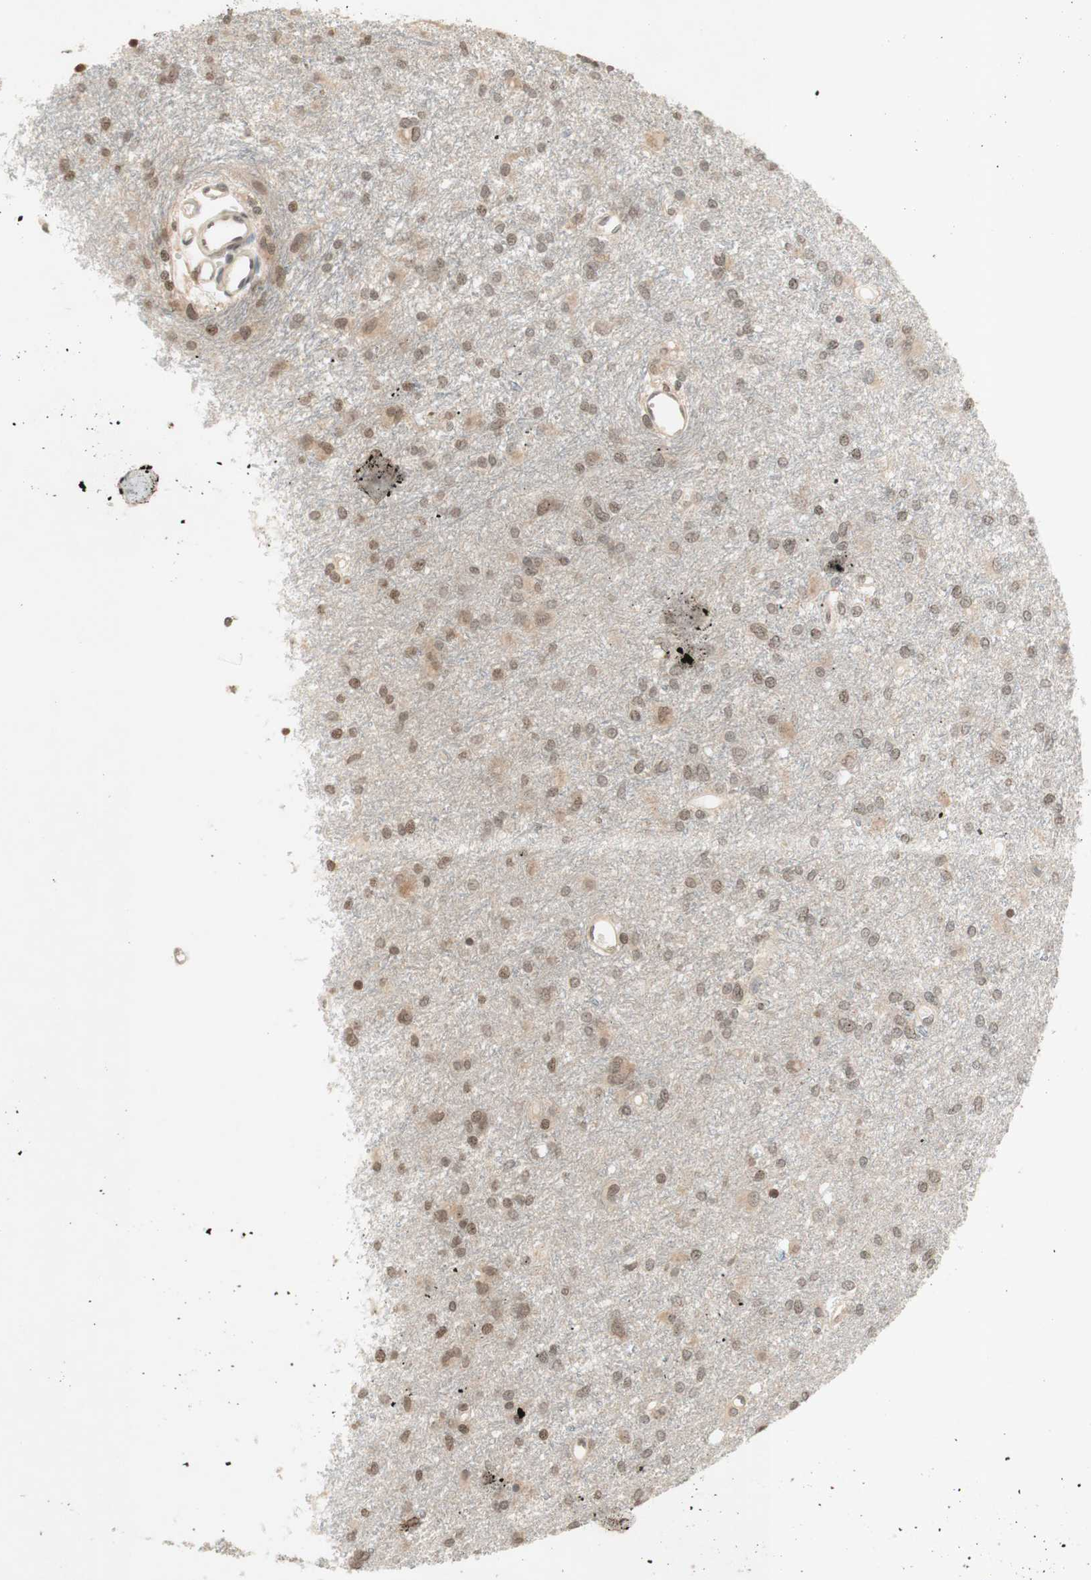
{"staining": {"intensity": "weak", "quantity": "25%-75%", "location": "cytoplasmic/membranous,nuclear"}, "tissue": "glioma", "cell_type": "Tumor cells", "image_type": "cancer", "snomed": [{"axis": "morphology", "description": "Glioma, malignant, High grade"}, {"axis": "topography", "description": "Brain"}], "caption": "Weak cytoplasmic/membranous and nuclear protein staining is identified in about 25%-75% of tumor cells in glioma.", "gene": "GLI1", "patient": {"sex": "female", "age": 59}}